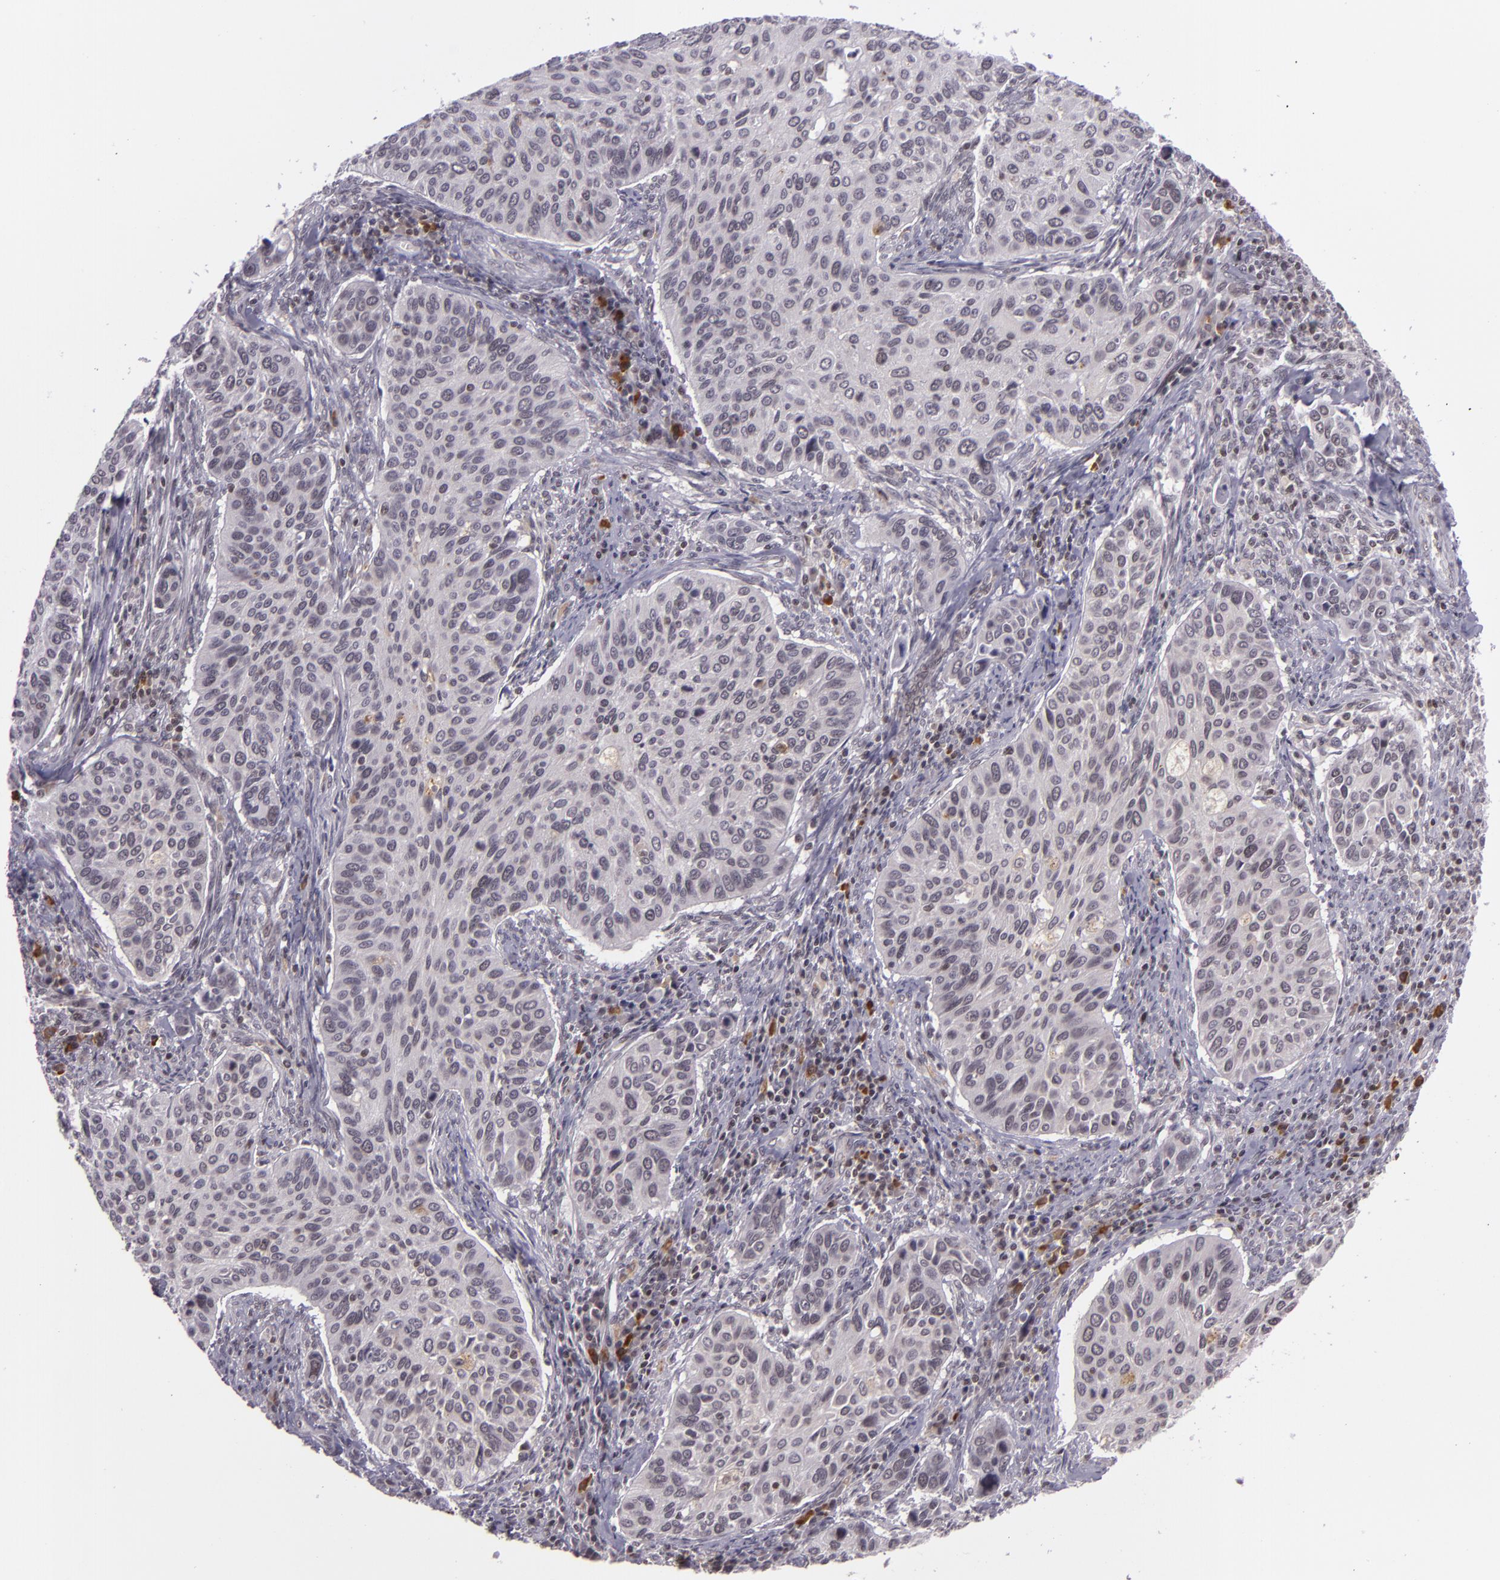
{"staining": {"intensity": "negative", "quantity": "none", "location": "none"}, "tissue": "cervical cancer", "cell_type": "Tumor cells", "image_type": "cancer", "snomed": [{"axis": "morphology", "description": "Adenocarcinoma, NOS"}, {"axis": "topography", "description": "Cervix"}], "caption": "Immunohistochemistry histopathology image of neoplastic tissue: human cervical adenocarcinoma stained with DAB (3,3'-diaminobenzidine) demonstrates no significant protein staining in tumor cells.", "gene": "ZFX", "patient": {"sex": "female", "age": 29}}